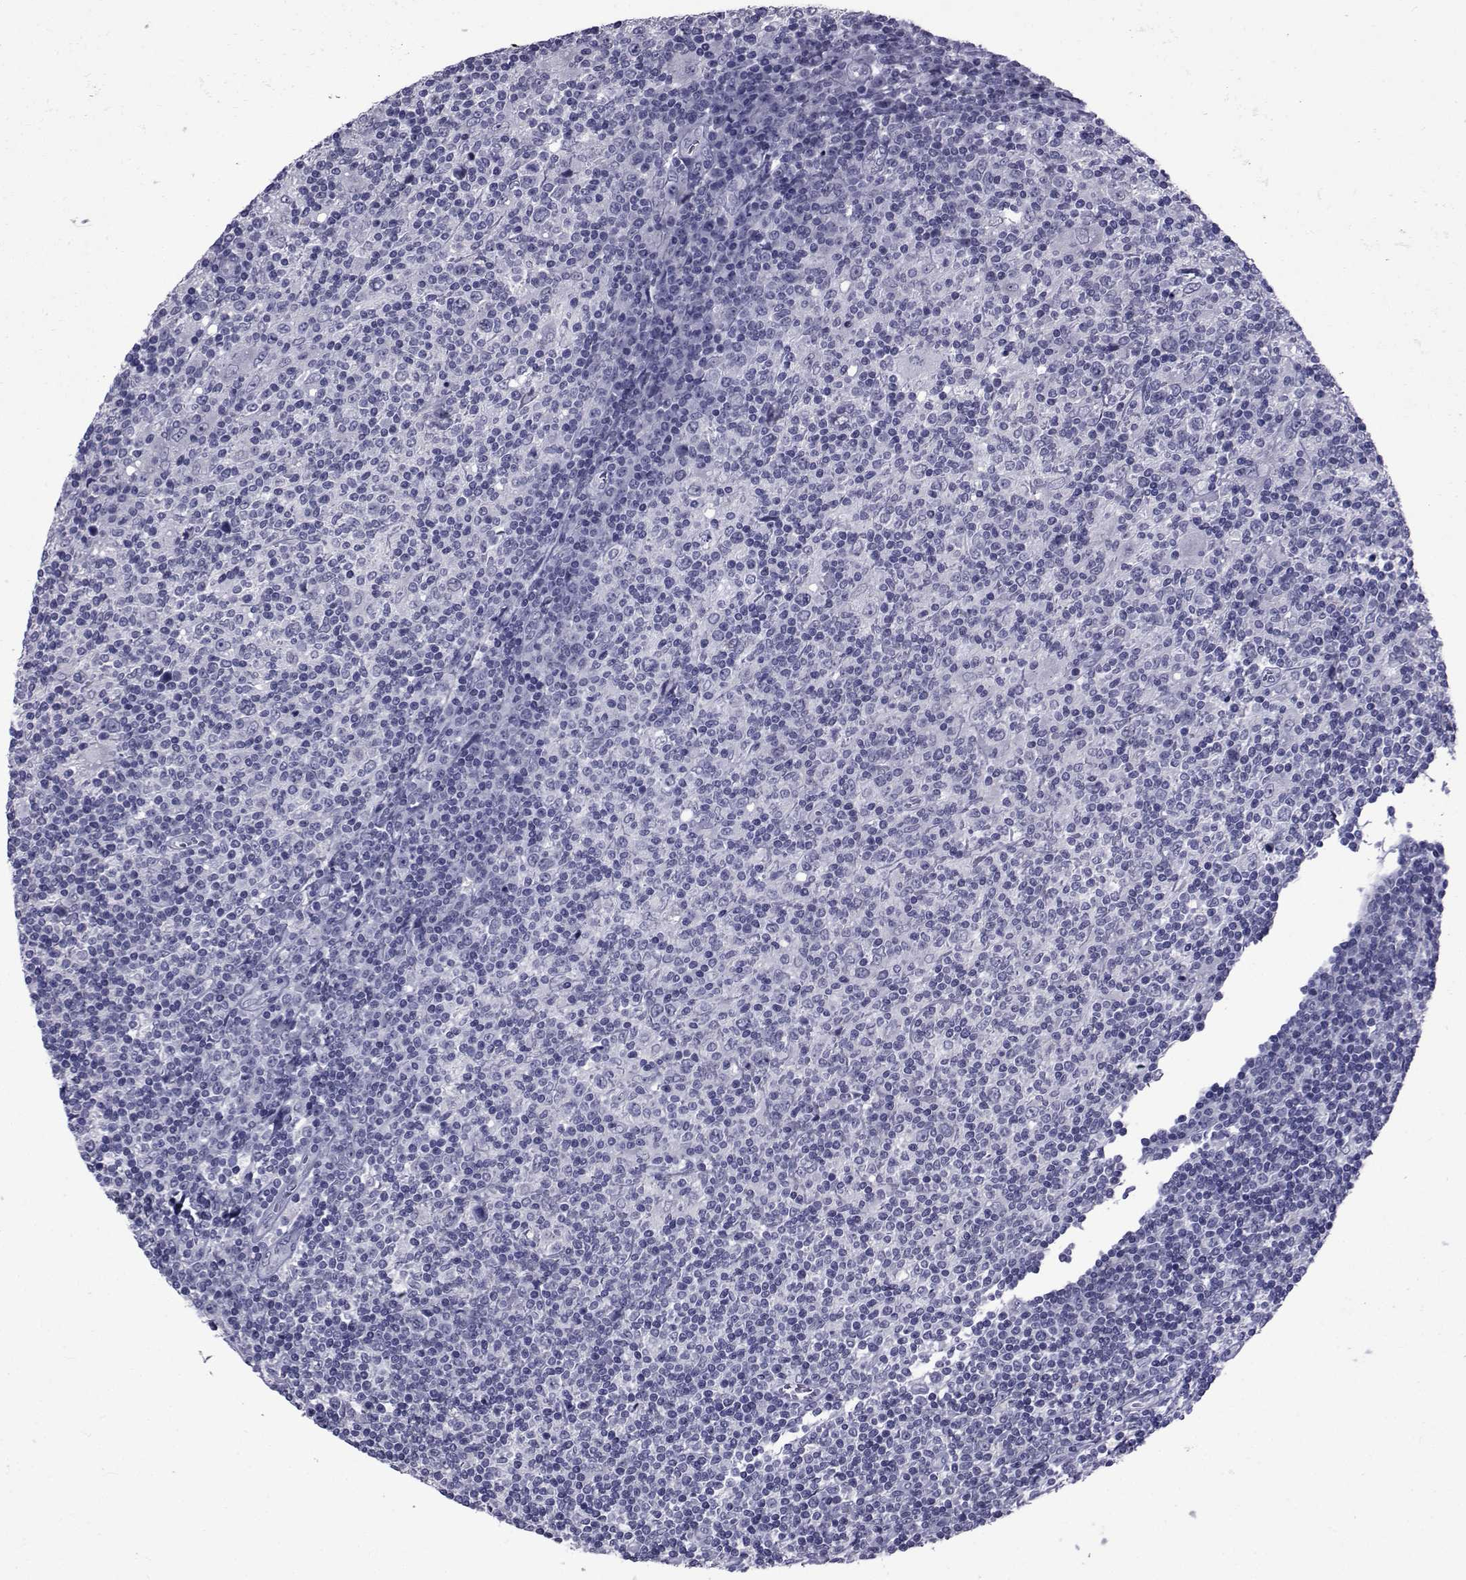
{"staining": {"intensity": "negative", "quantity": "none", "location": "none"}, "tissue": "lymphoma", "cell_type": "Tumor cells", "image_type": "cancer", "snomed": [{"axis": "morphology", "description": "Hodgkin's disease, NOS"}, {"axis": "topography", "description": "Lymph node"}], "caption": "This micrograph is of Hodgkin's disease stained with IHC to label a protein in brown with the nuclei are counter-stained blue. There is no staining in tumor cells. (DAB immunohistochemistry with hematoxylin counter stain).", "gene": "SEMA5B", "patient": {"sex": "male", "age": 40}}